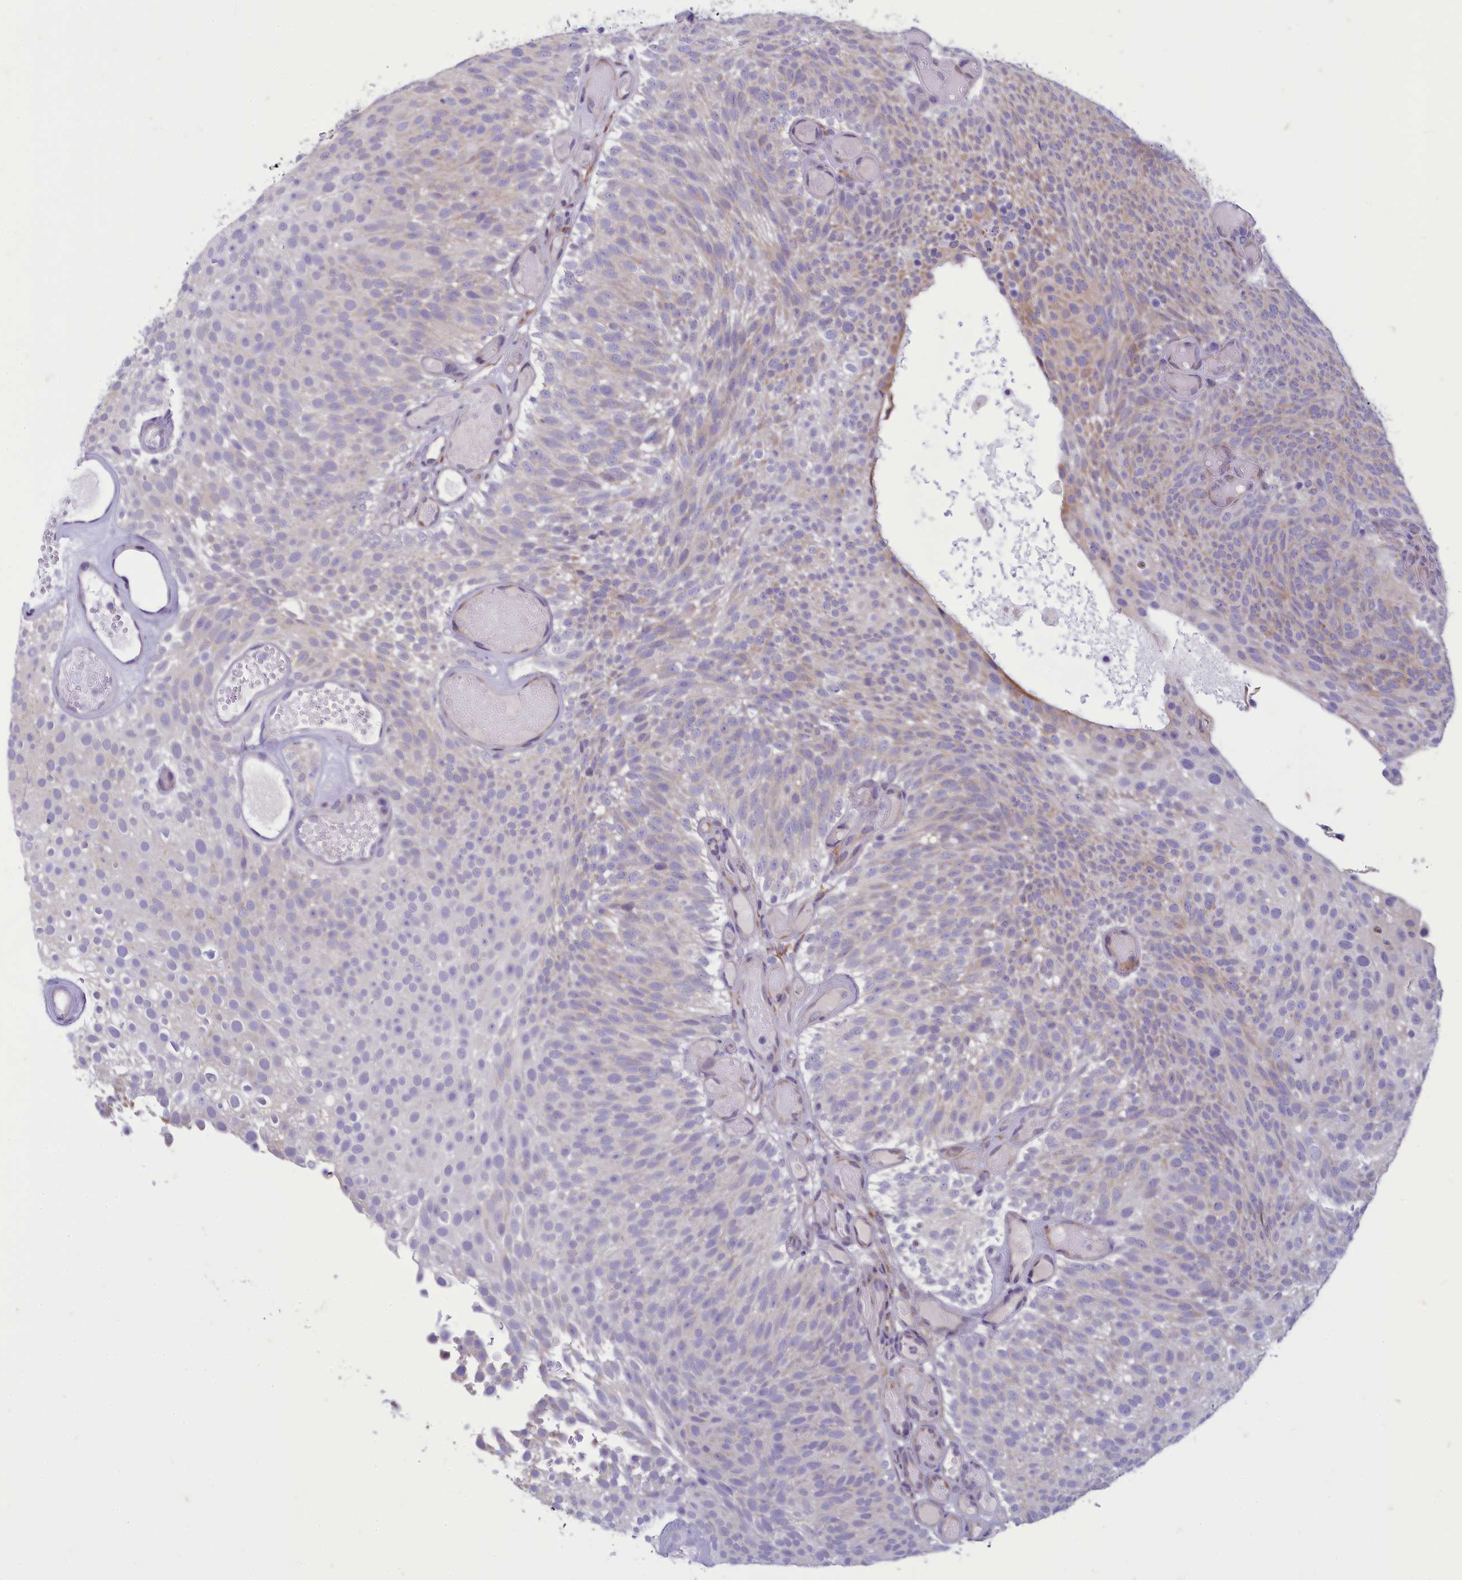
{"staining": {"intensity": "weak", "quantity": "<25%", "location": "cytoplasmic/membranous"}, "tissue": "urothelial cancer", "cell_type": "Tumor cells", "image_type": "cancer", "snomed": [{"axis": "morphology", "description": "Urothelial carcinoma, Low grade"}, {"axis": "topography", "description": "Urinary bladder"}], "caption": "Low-grade urothelial carcinoma was stained to show a protein in brown. There is no significant staining in tumor cells. (Immunohistochemistry, brightfield microscopy, high magnification).", "gene": "CENATAC", "patient": {"sex": "male", "age": 78}}